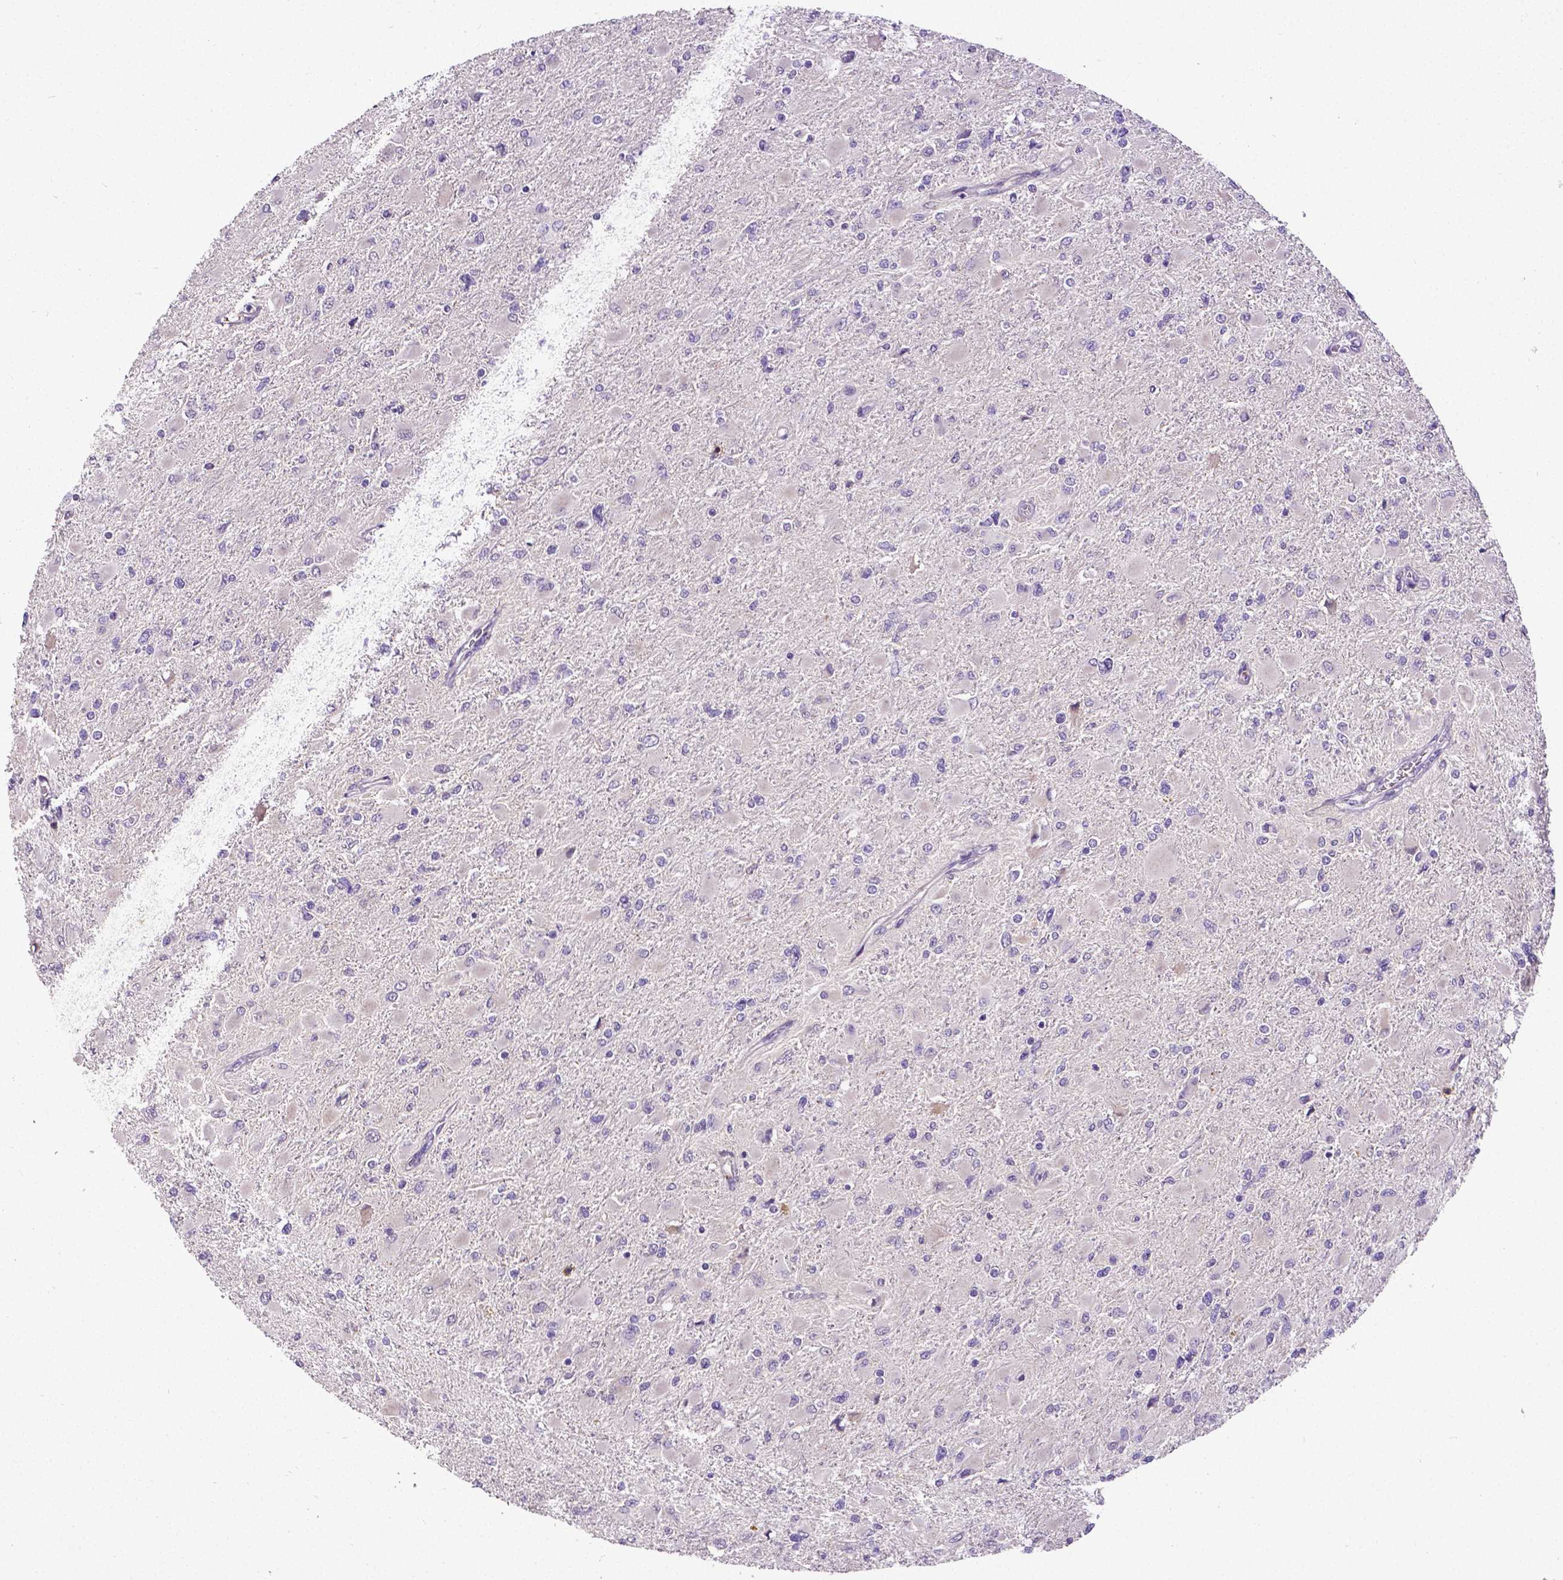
{"staining": {"intensity": "negative", "quantity": "none", "location": "none"}, "tissue": "glioma", "cell_type": "Tumor cells", "image_type": "cancer", "snomed": [{"axis": "morphology", "description": "Glioma, malignant, High grade"}, {"axis": "topography", "description": "Cerebral cortex"}], "caption": "This is an immunohistochemistry micrograph of human glioma. There is no staining in tumor cells.", "gene": "CD4", "patient": {"sex": "female", "age": 36}}